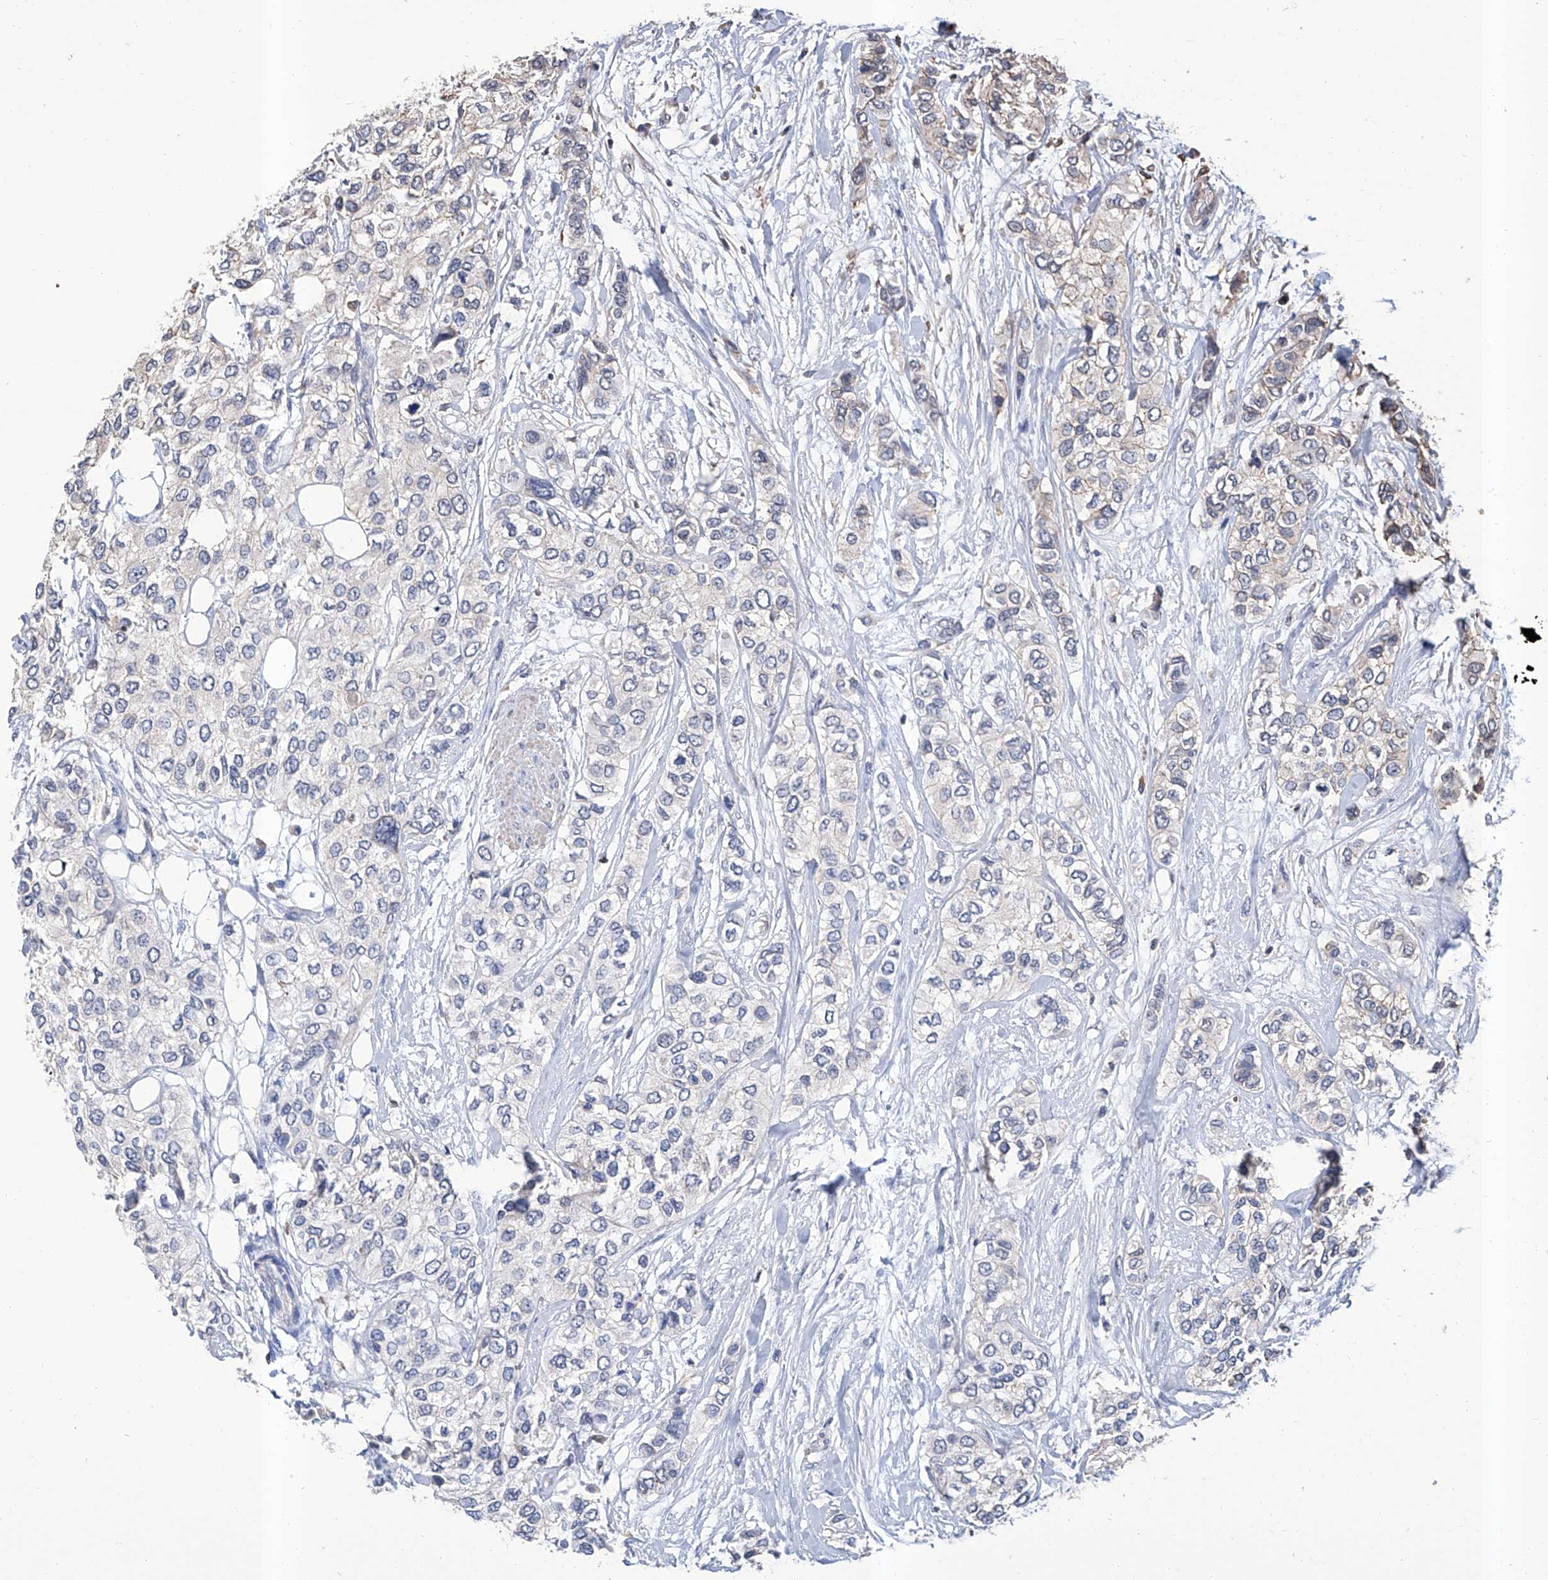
{"staining": {"intensity": "negative", "quantity": "none", "location": "none"}, "tissue": "urothelial cancer", "cell_type": "Tumor cells", "image_type": "cancer", "snomed": [{"axis": "morphology", "description": "Urothelial carcinoma, High grade"}, {"axis": "topography", "description": "Urinary bladder"}], "caption": "IHC of urothelial carcinoma (high-grade) shows no expression in tumor cells.", "gene": "GPT", "patient": {"sex": "female", "age": 56}}